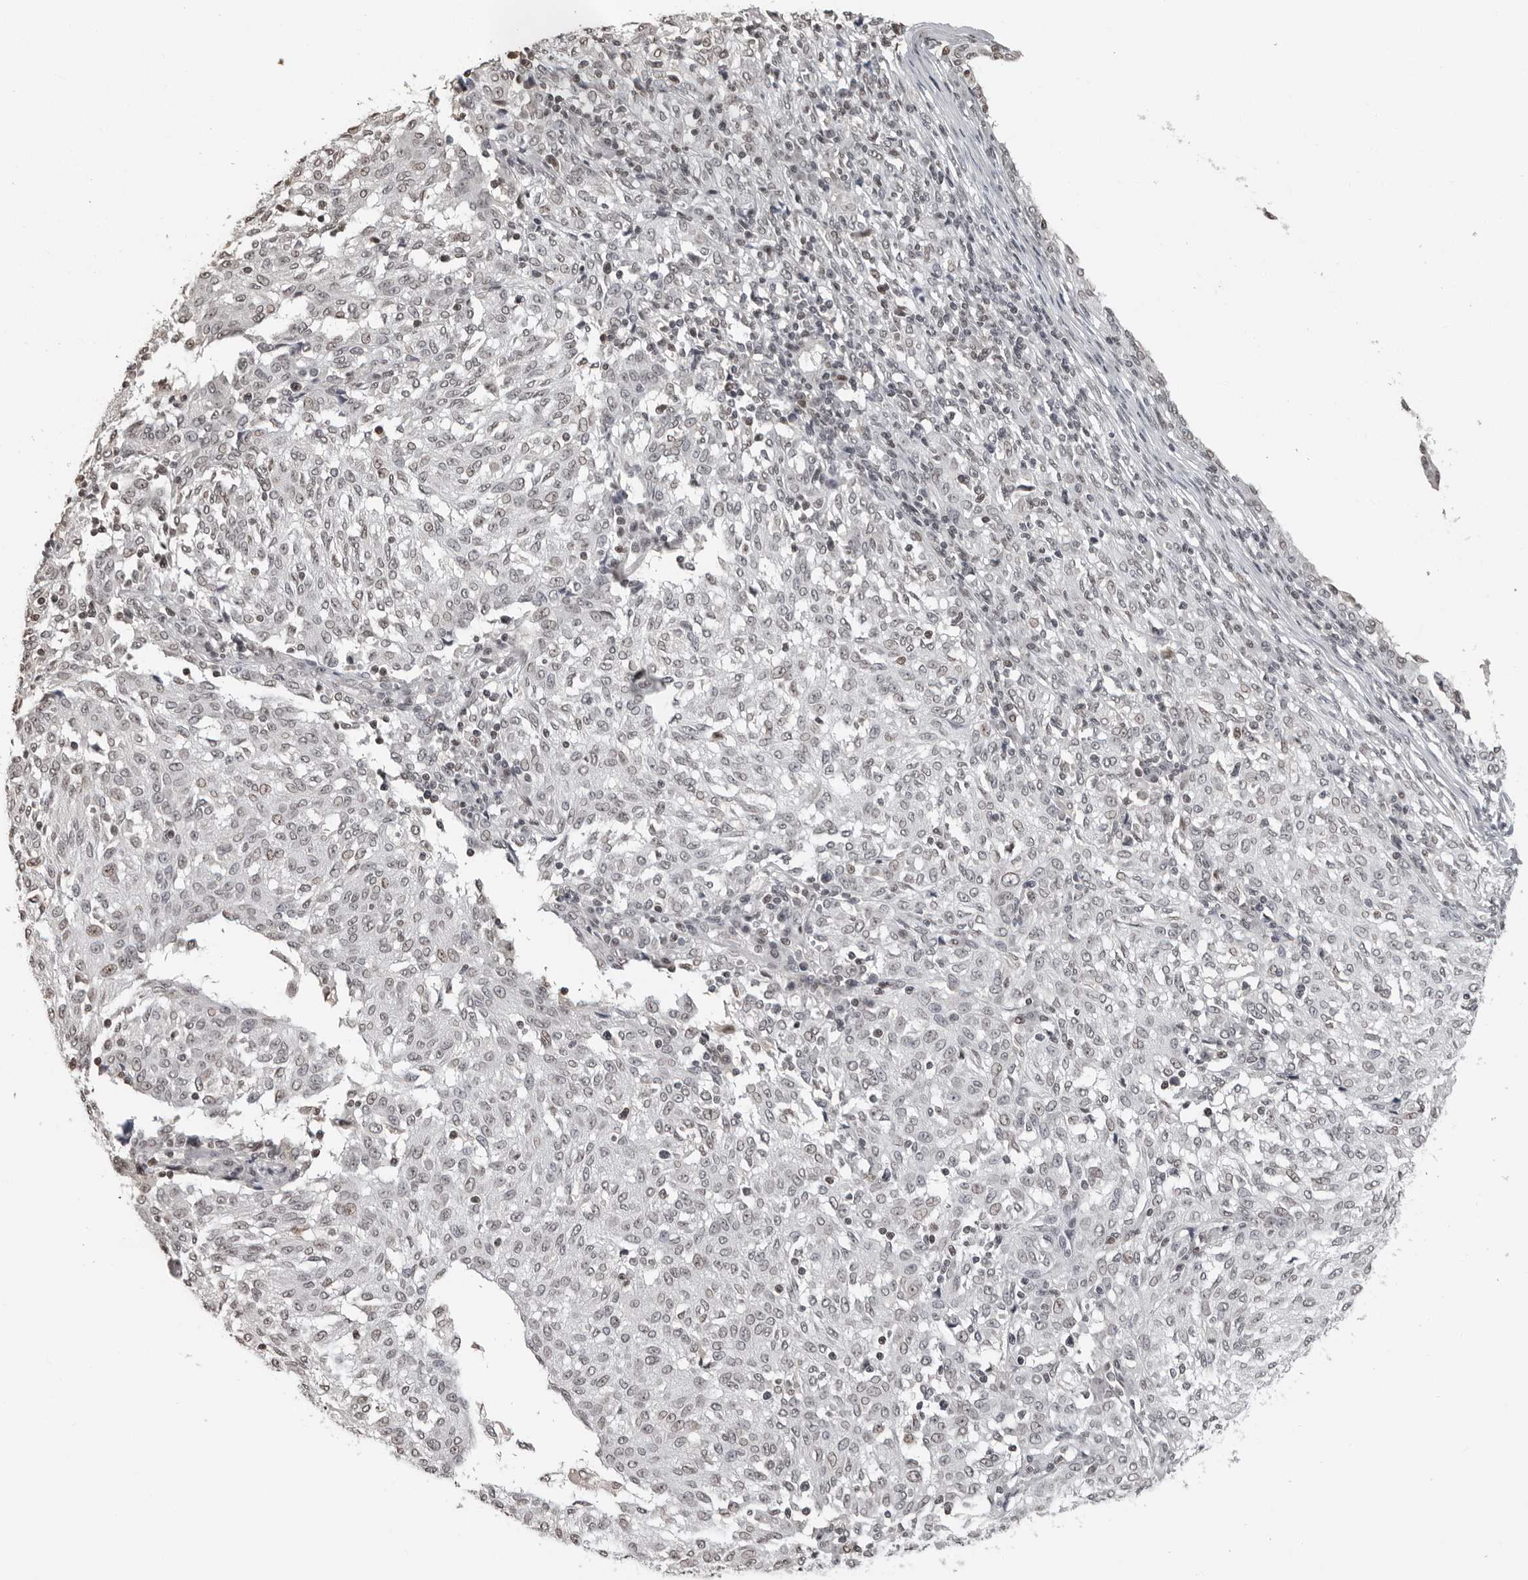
{"staining": {"intensity": "negative", "quantity": "none", "location": "none"}, "tissue": "melanoma", "cell_type": "Tumor cells", "image_type": "cancer", "snomed": [{"axis": "morphology", "description": "Malignant melanoma, NOS"}, {"axis": "topography", "description": "Skin"}], "caption": "Immunohistochemistry (IHC) micrograph of neoplastic tissue: malignant melanoma stained with DAB displays no significant protein staining in tumor cells.", "gene": "ORC1", "patient": {"sex": "female", "age": 72}}